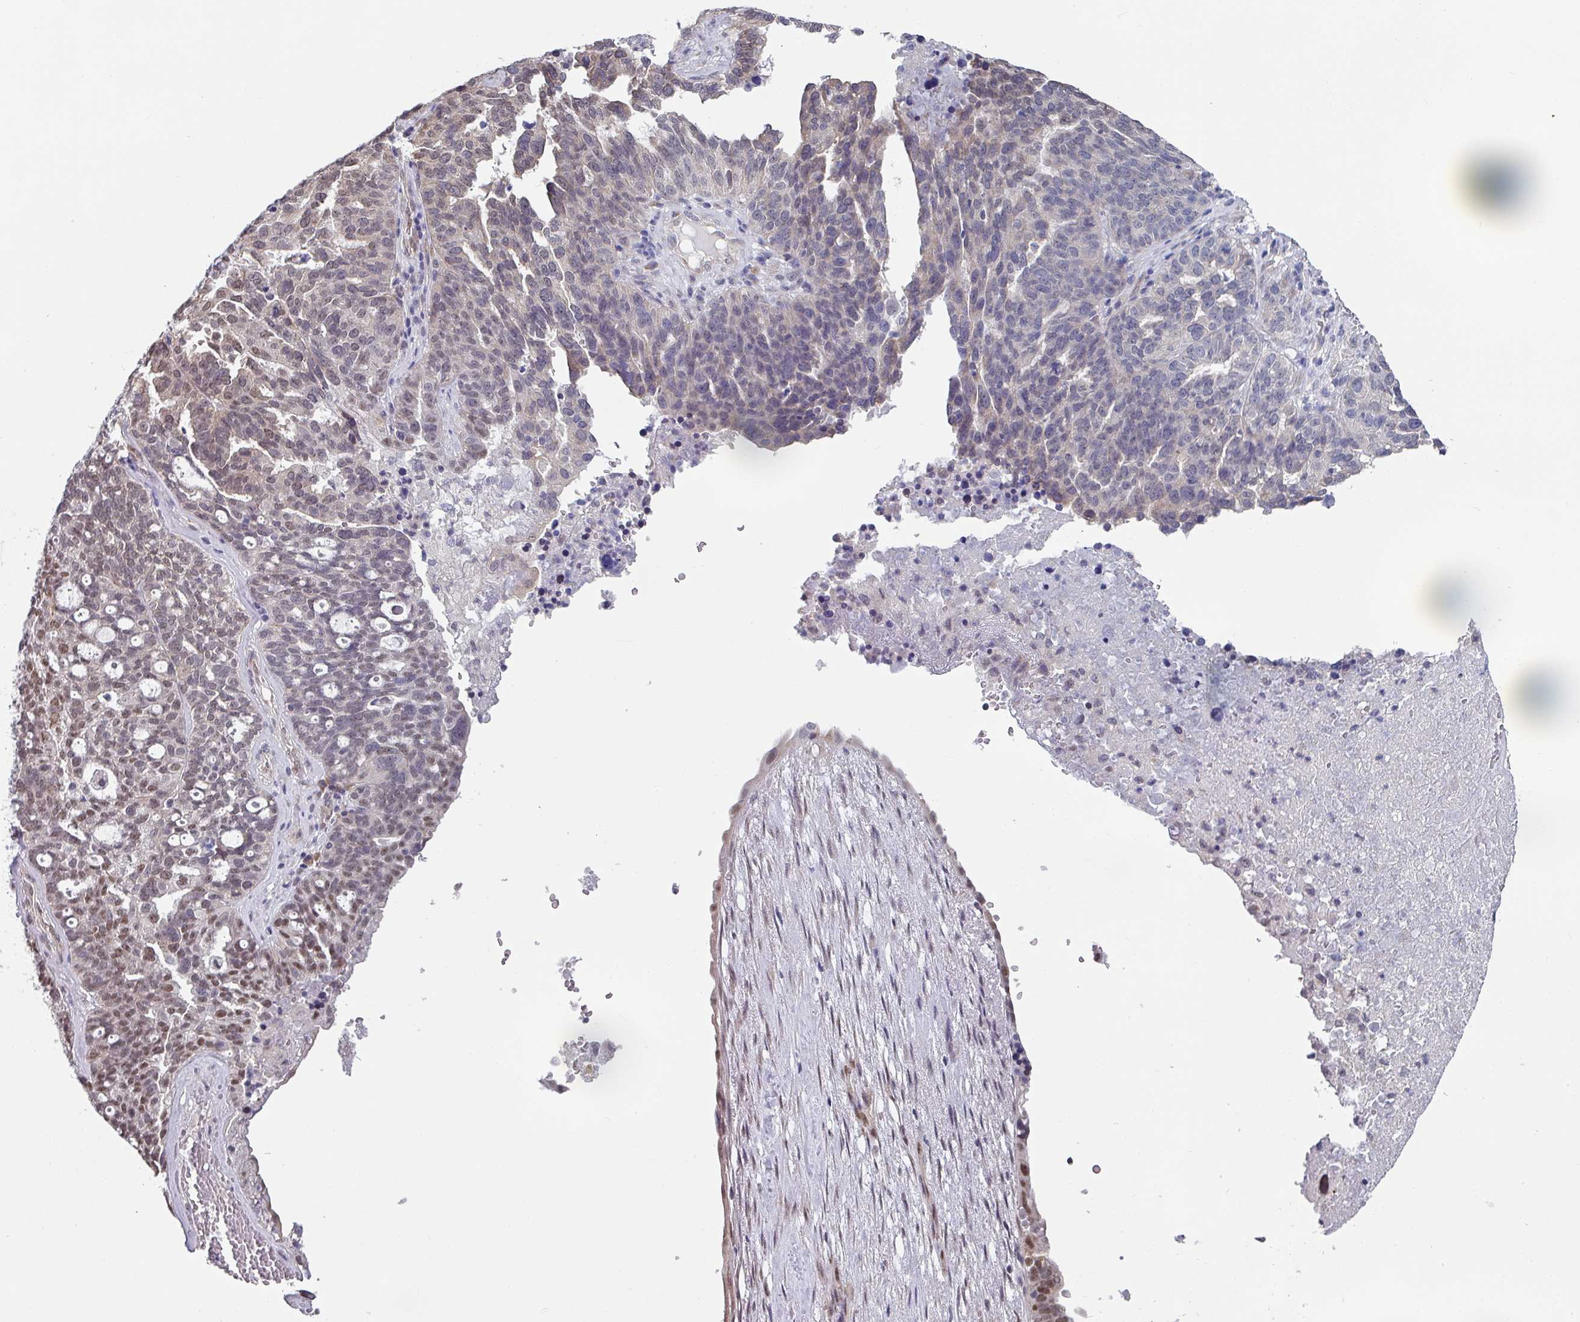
{"staining": {"intensity": "moderate", "quantity": "<25%", "location": "nuclear"}, "tissue": "ovarian cancer", "cell_type": "Tumor cells", "image_type": "cancer", "snomed": [{"axis": "morphology", "description": "Cystadenocarcinoma, serous, NOS"}, {"axis": "topography", "description": "Ovary"}], "caption": "Protein staining demonstrates moderate nuclear staining in about <25% of tumor cells in ovarian cancer. The staining was performed using DAB, with brown indicating positive protein expression. Nuclei are stained blue with hematoxylin.", "gene": "TMED5", "patient": {"sex": "female", "age": 59}}